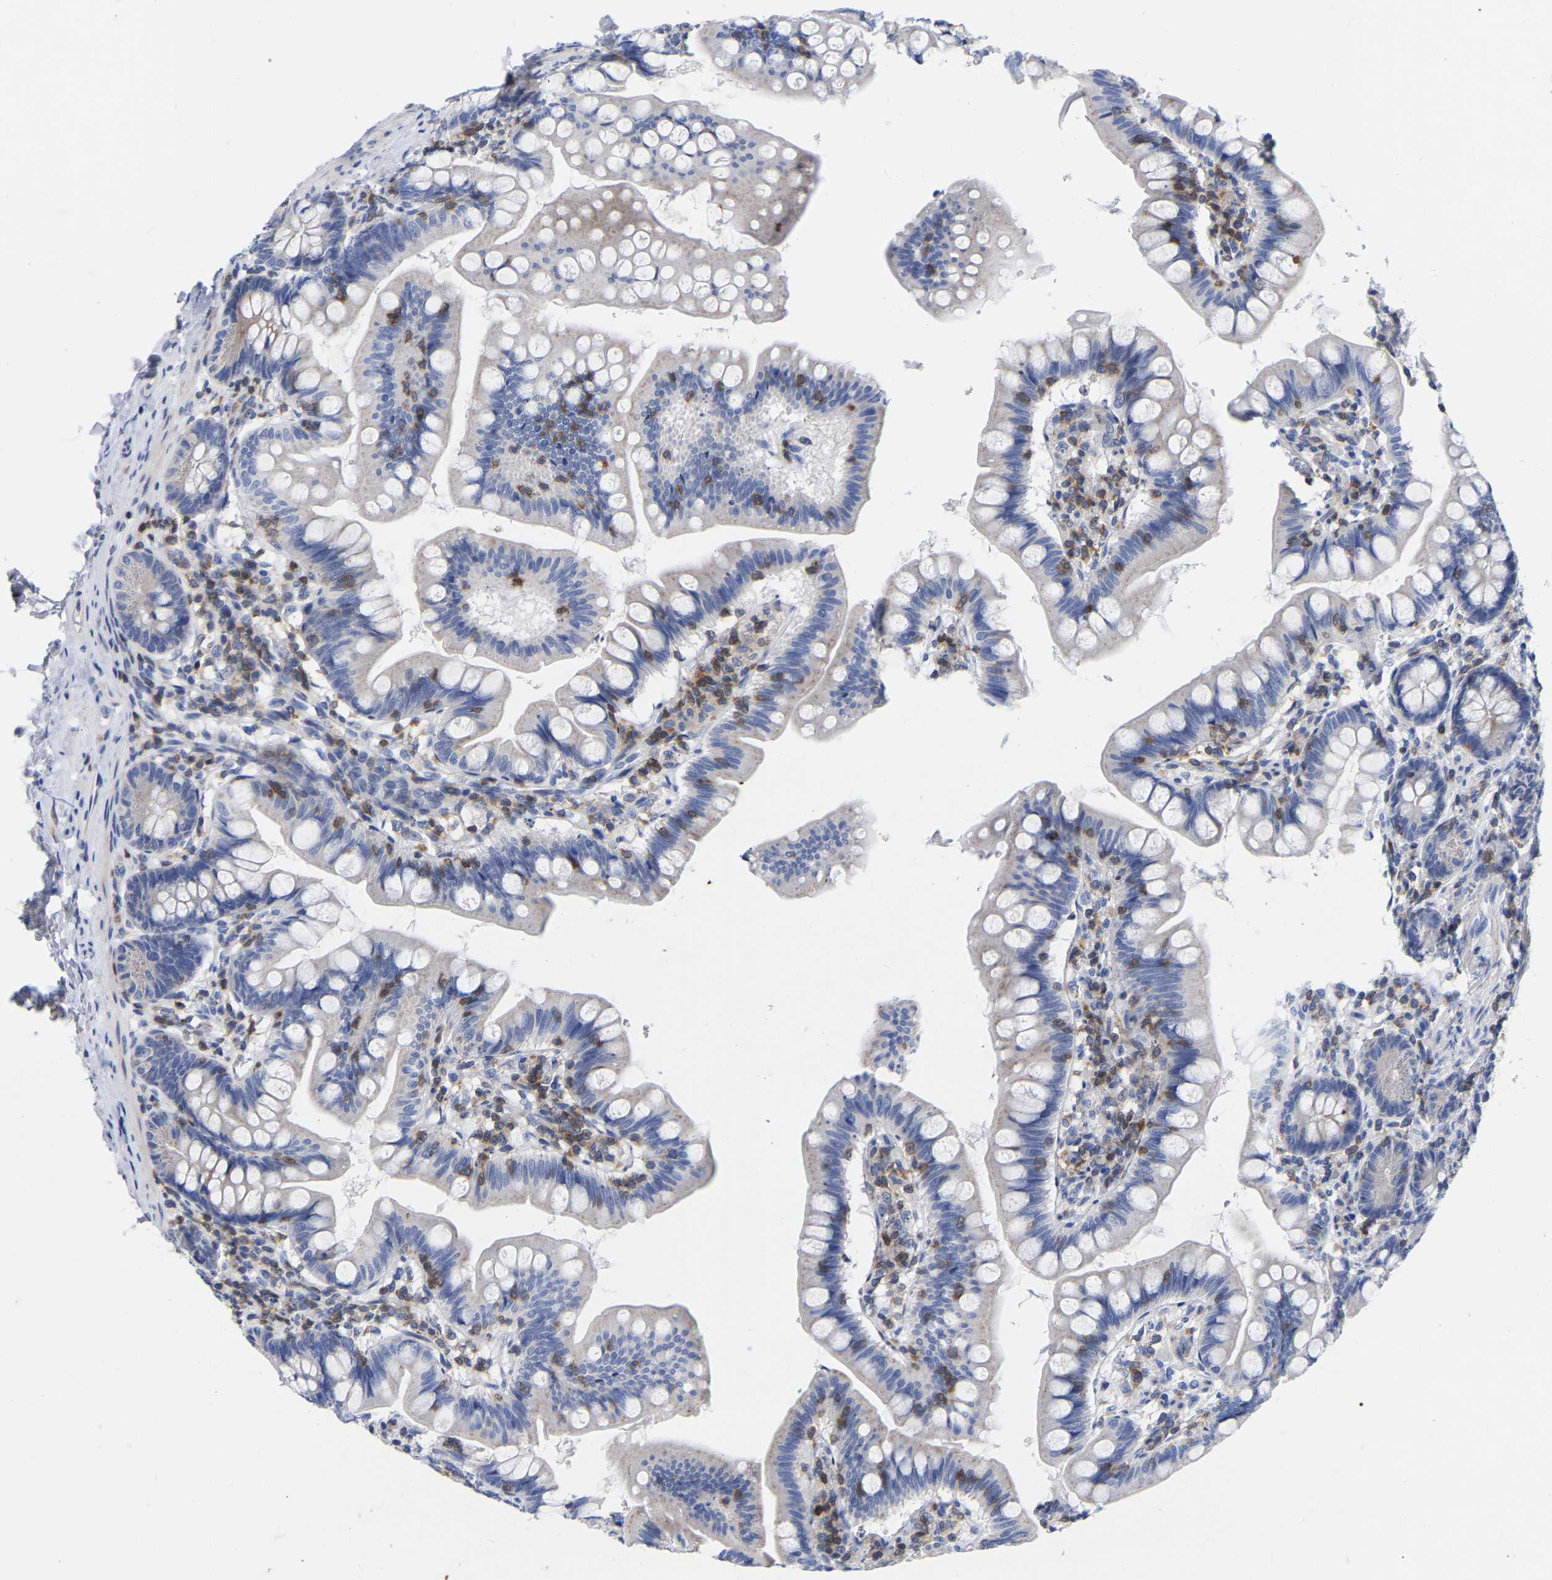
{"staining": {"intensity": "weak", "quantity": "25%-75%", "location": "cytoplasmic/membranous"}, "tissue": "small intestine", "cell_type": "Glandular cells", "image_type": "normal", "snomed": [{"axis": "morphology", "description": "Normal tissue, NOS"}, {"axis": "topography", "description": "Small intestine"}], "caption": "Immunohistochemistry (IHC) staining of normal small intestine, which reveals low levels of weak cytoplasmic/membranous expression in about 25%-75% of glandular cells indicating weak cytoplasmic/membranous protein positivity. The staining was performed using DAB (brown) for protein detection and nuclei were counterstained in hematoxylin (blue).", "gene": "PTPN7", "patient": {"sex": "male", "age": 7}}